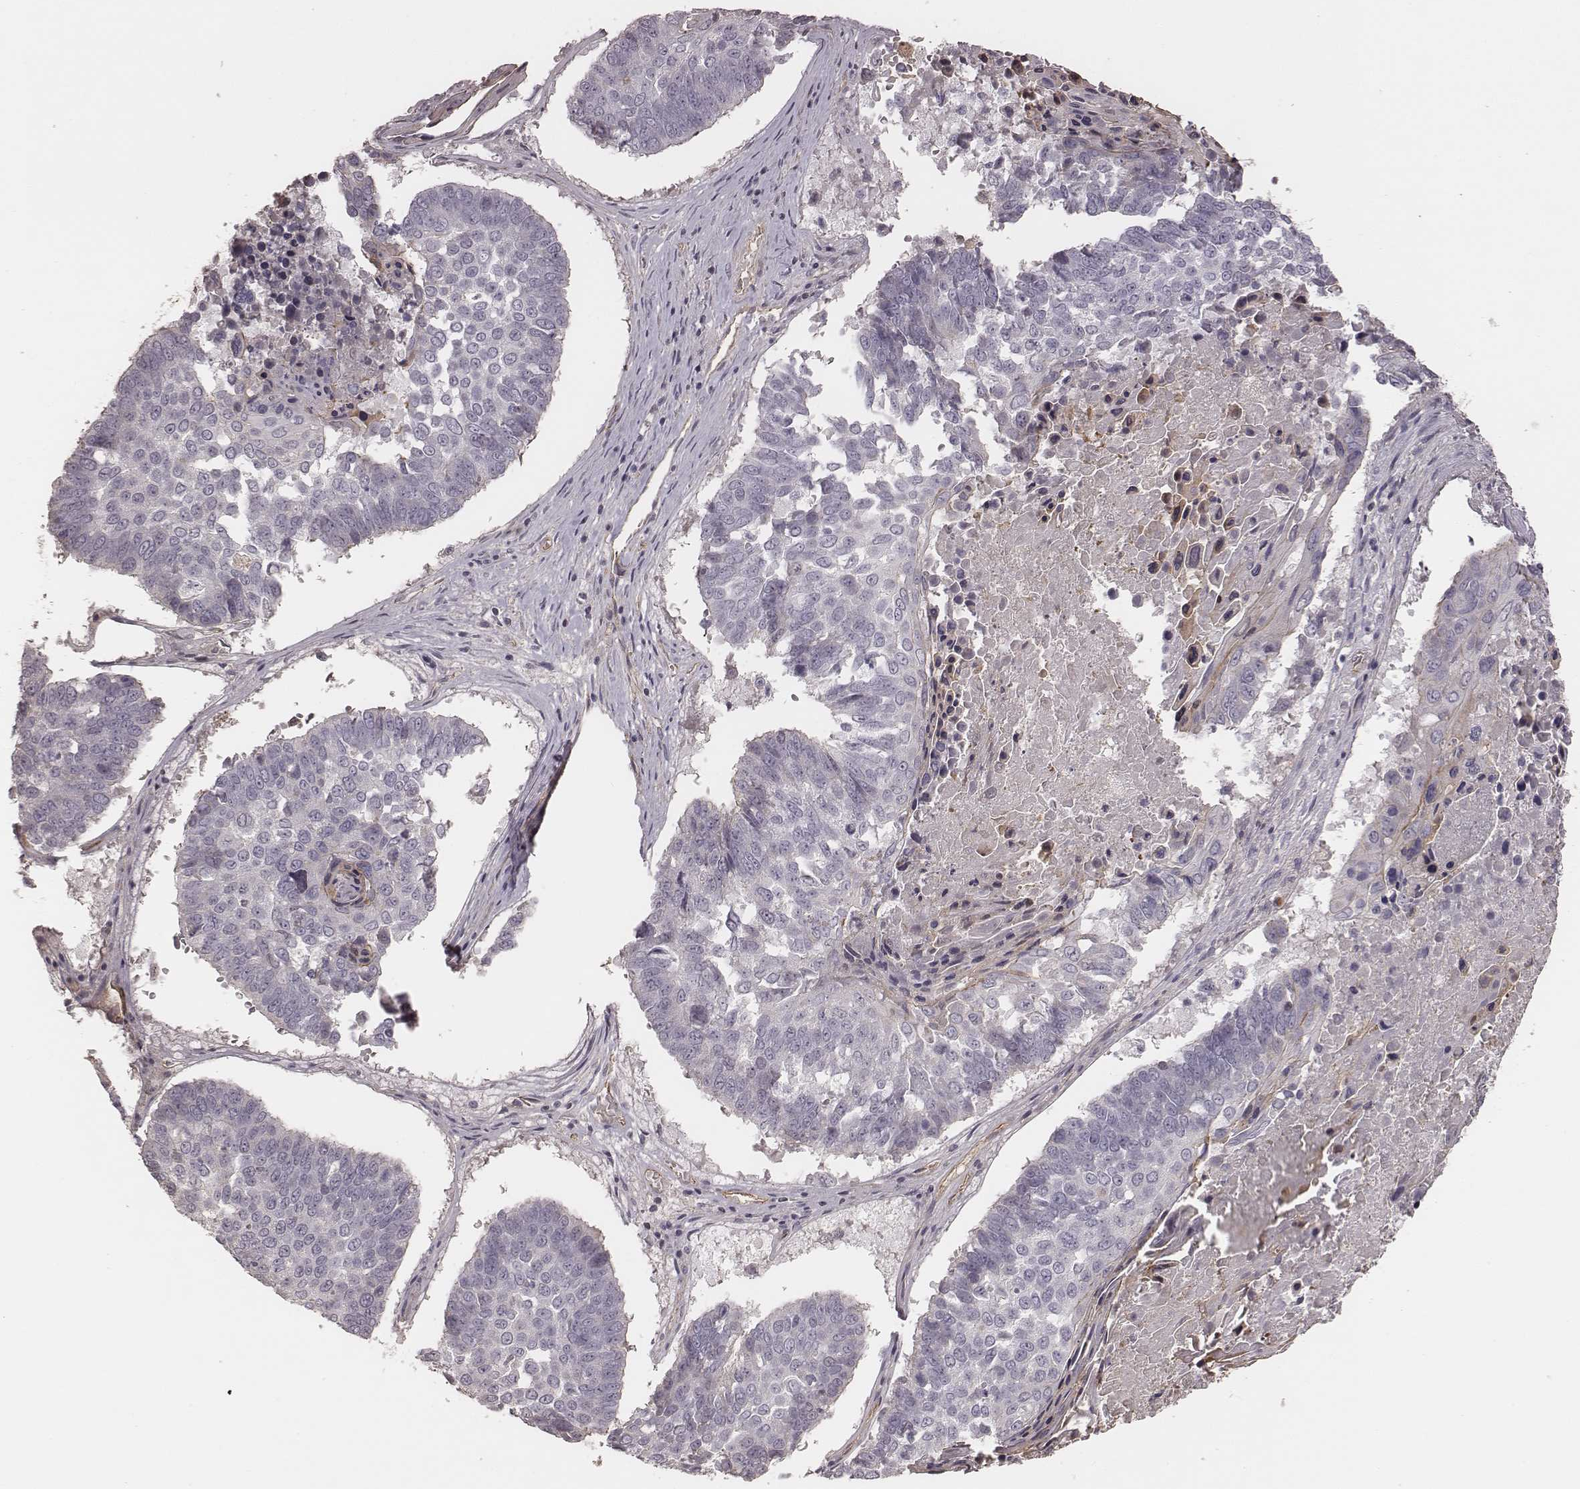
{"staining": {"intensity": "negative", "quantity": "none", "location": "none"}, "tissue": "lung cancer", "cell_type": "Tumor cells", "image_type": "cancer", "snomed": [{"axis": "morphology", "description": "Squamous cell carcinoma, NOS"}, {"axis": "topography", "description": "Lung"}], "caption": "Immunohistochemistry of human lung squamous cell carcinoma exhibits no expression in tumor cells. The staining was performed using DAB to visualize the protein expression in brown, while the nuclei were stained in blue with hematoxylin (Magnification: 20x).", "gene": "OTOGL", "patient": {"sex": "male", "age": 73}}